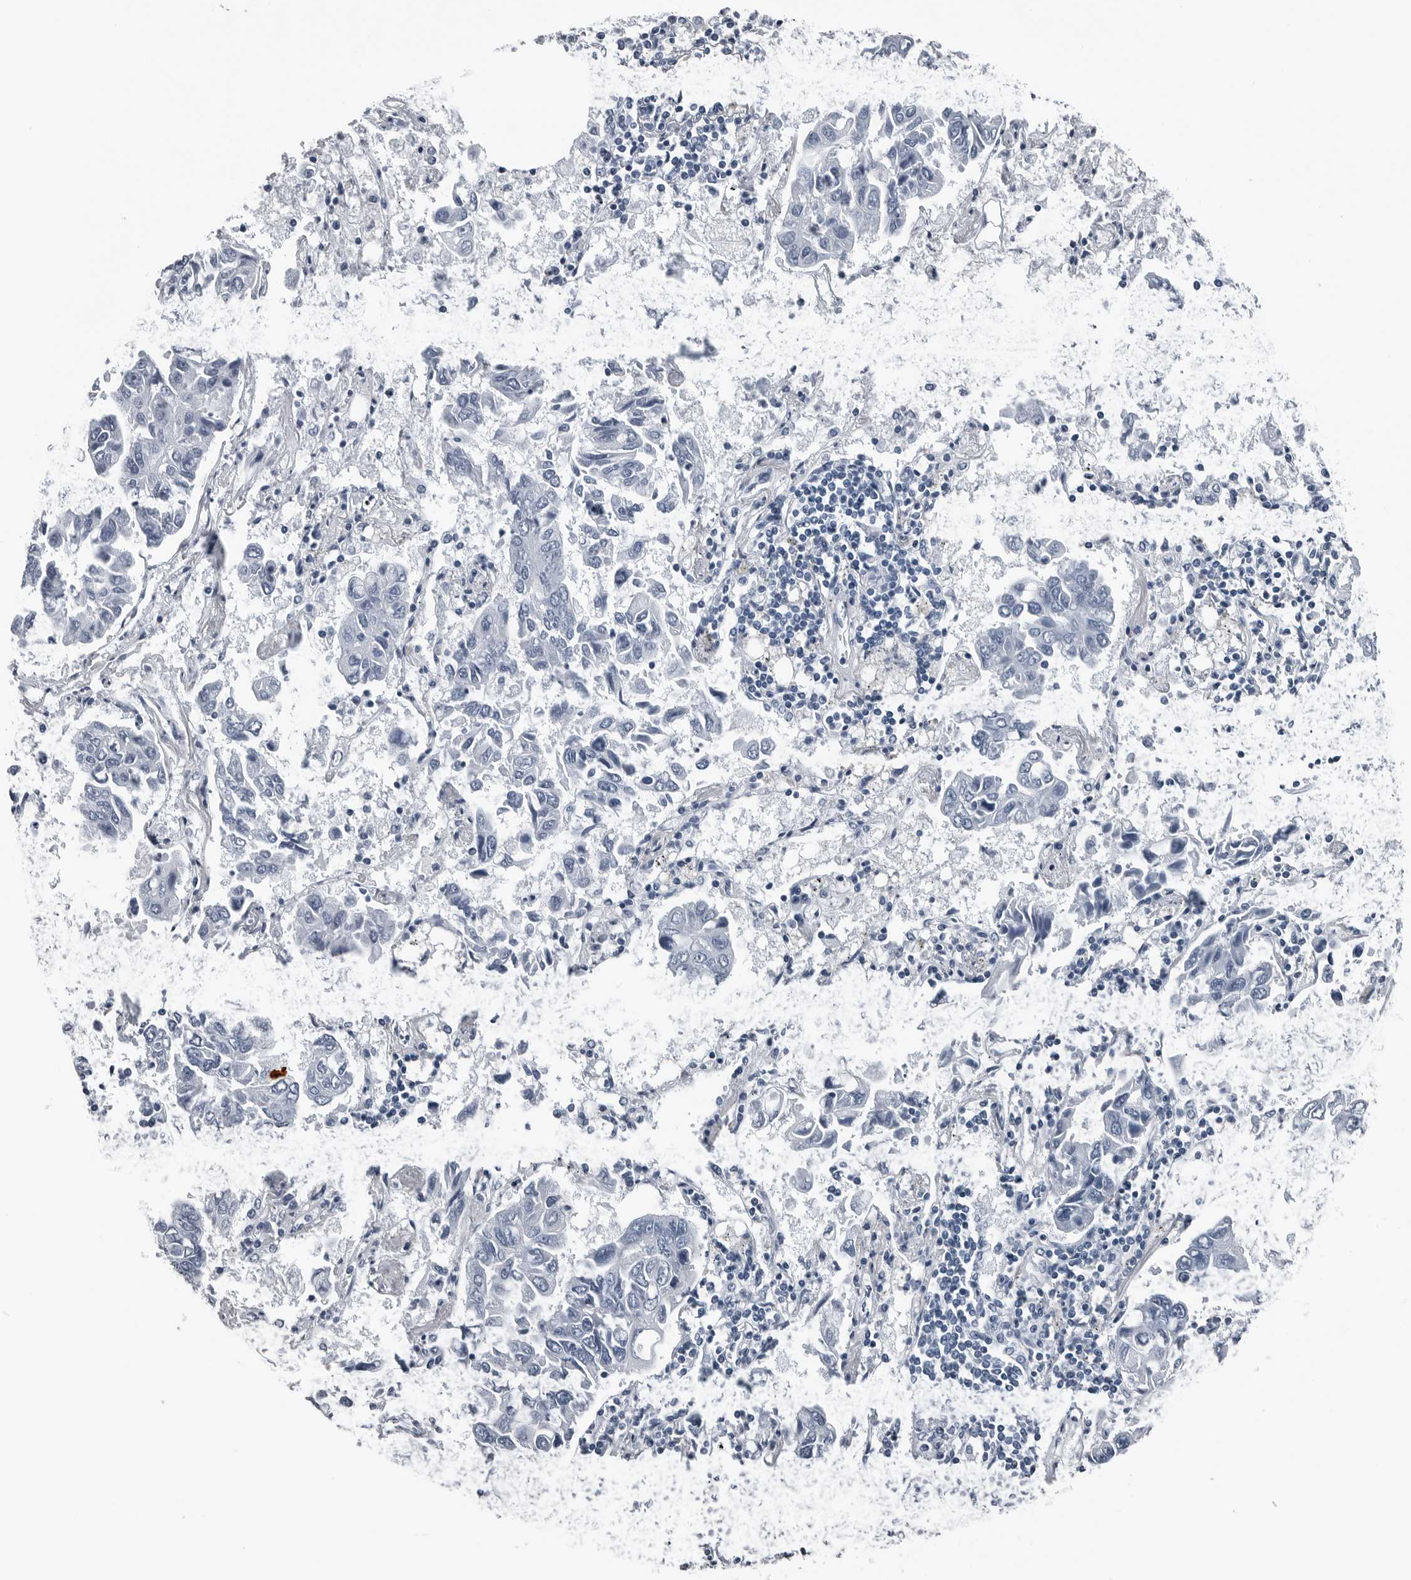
{"staining": {"intensity": "negative", "quantity": "none", "location": "none"}, "tissue": "lung cancer", "cell_type": "Tumor cells", "image_type": "cancer", "snomed": [{"axis": "morphology", "description": "Adenocarcinoma, NOS"}, {"axis": "topography", "description": "Lung"}], "caption": "Immunohistochemistry micrograph of human adenocarcinoma (lung) stained for a protein (brown), which reveals no expression in tumor cells.", "gene": "SPINK1", "patient": {"sex": "male", "age": 64}}